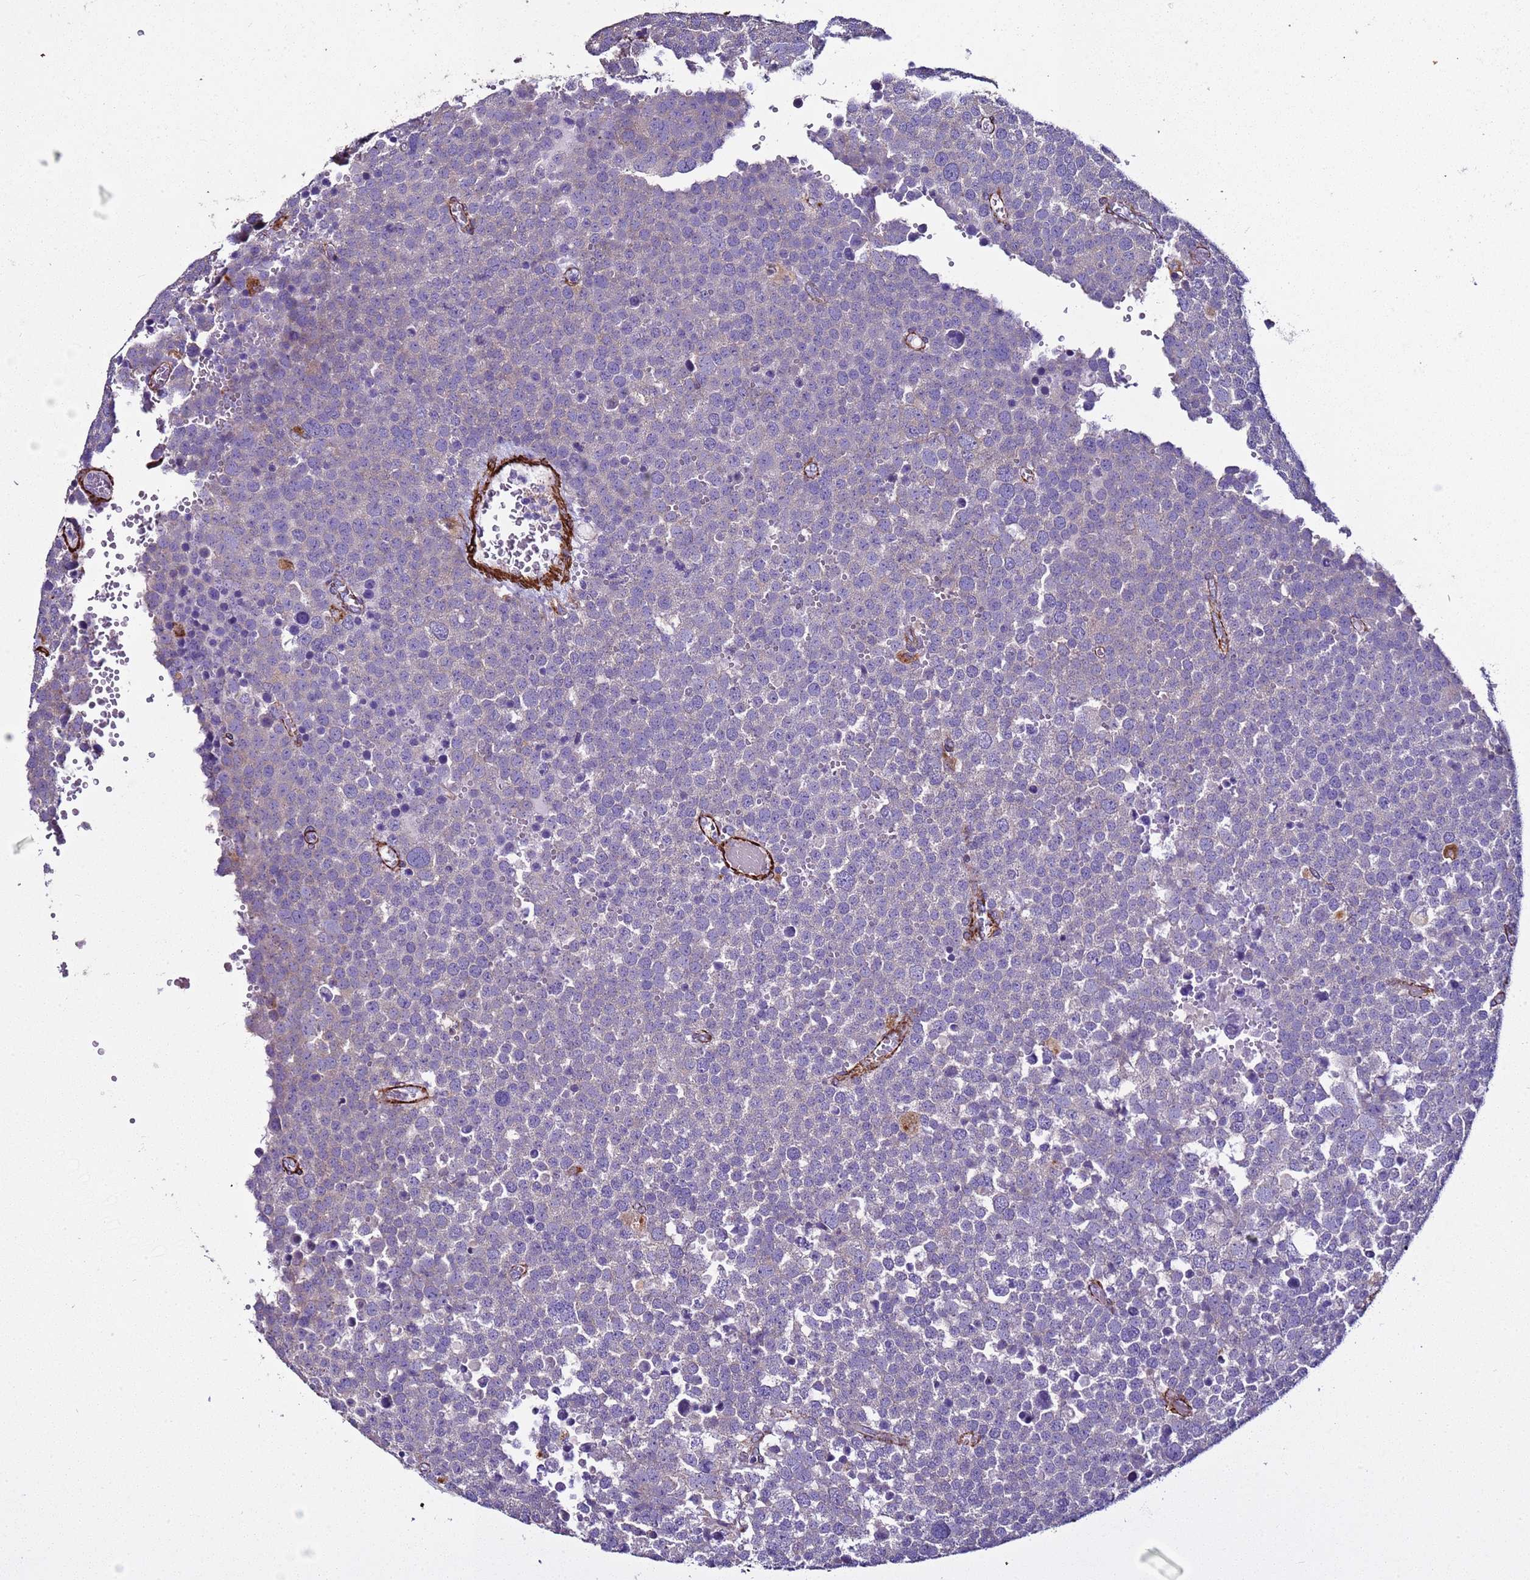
{"staining": {"intensity": "negative", "quantity": "none", "location": "none"}, "tissue": "testis cancer", "cell_type": "Tumor cells", "image_type": "cancer", "snomed": [{"axis": "morphology", "description": "Seminoma, NOS"}, {"axis": "topography", "description": "Testis"}], "caption": "An IHC photomicrograph of testis cancer (seminoma) is shown. There is no staining in tumor cells of testis cancer (seminoma).", "gene": "RABL2B", "patient": {"sex": "male", "age": 71}}